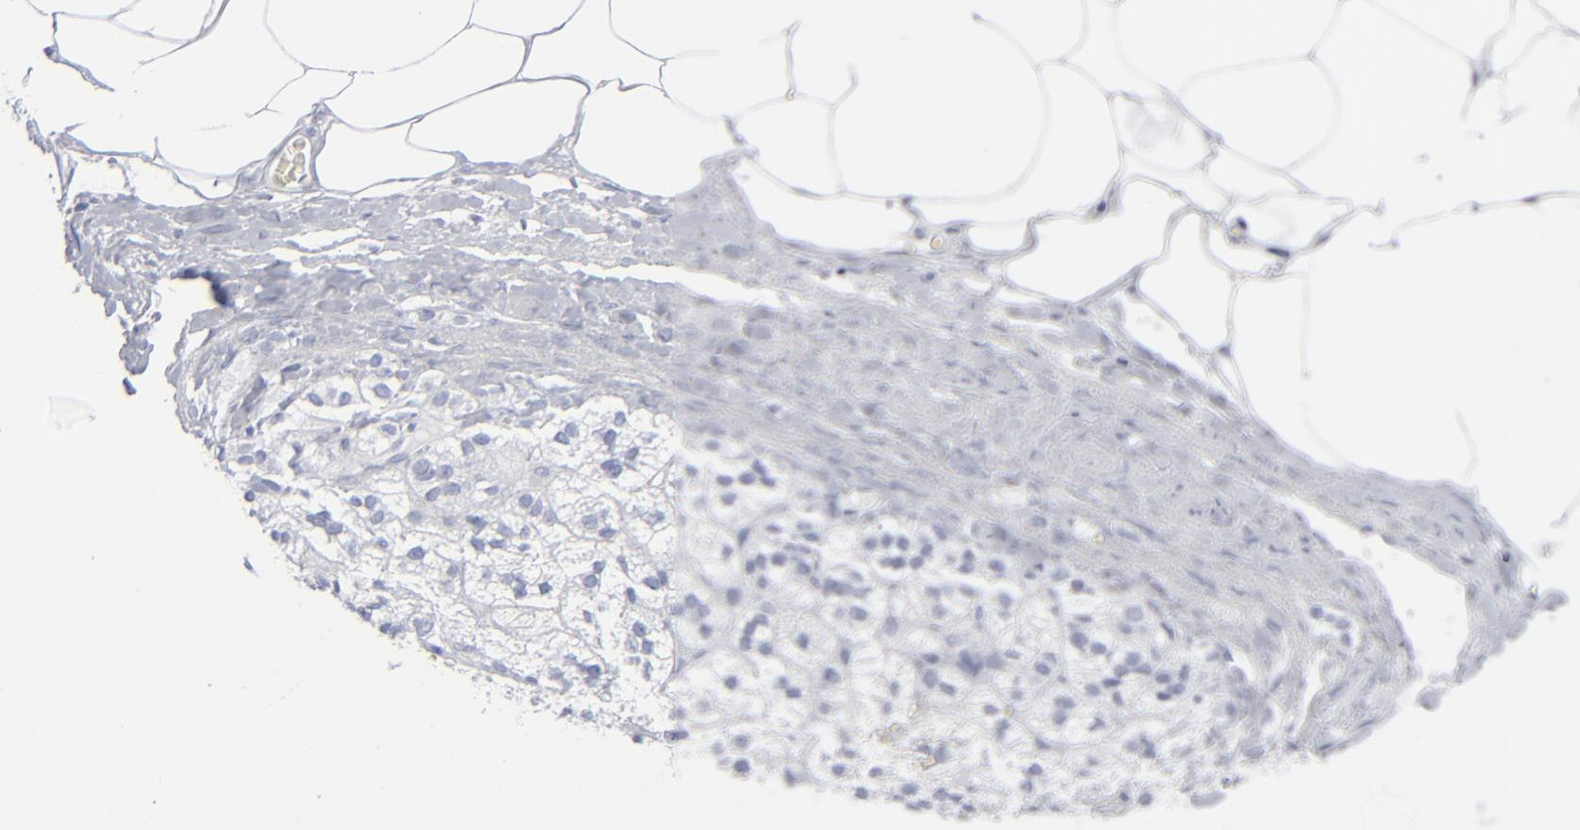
{"staining": {"intensity": "negative", "quantity": "none", "location": "none"}, "tissue": "adrenal gland", "cell_type": "Glandular cells", "image_type": "normal", "snomed": [{"axis": "morphology", "description": "Normal tissue, NOS"}, {"axis": "topography", "description": "Adrenal gland"}], "caption": "IHC micrograph of unremarkable adrenal gland: adrenal gland stained with DAB (3,3'-diaminobenzidine) exhibits no significant protein positivity in glandular cells.", "gene": "MSLN", "patient": {"sex": "male", "age": 35}}